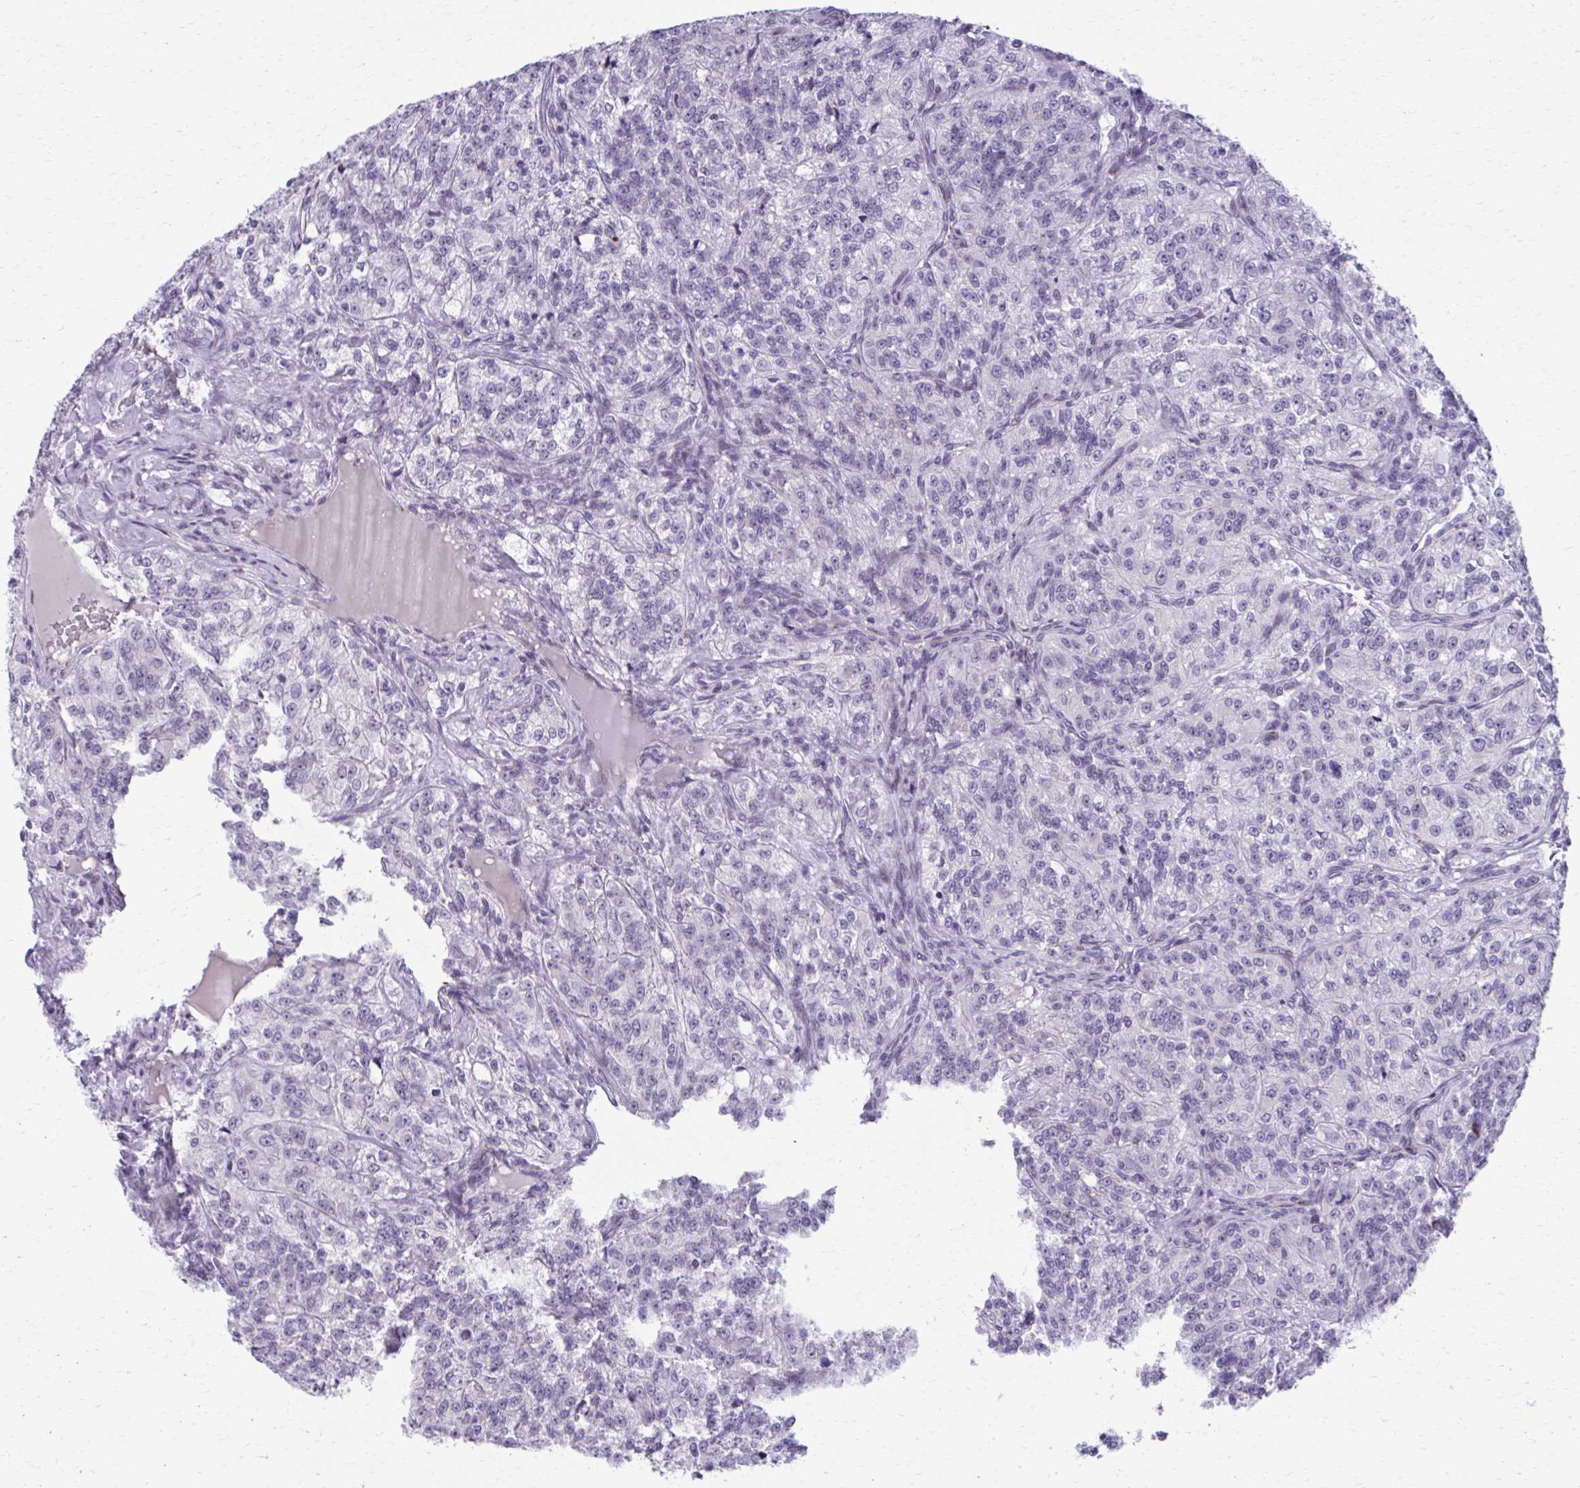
{"staining": {"intensity": "negative", "quantity": "none", "location": "none"}, "tissue": "renal cancer", "cell_type": "Tumor cells", "image_type": "cancer", "snomed": [{"axis": "morphology", "description": "Adenocarcinoma, NOS"}, {"axis": "topography", "description": "Kidney"}], "caption": "IHC histopathology image of neoplastic tissue: human renal adenocarcinoma stained with DAB demonstrates no significant protein expression in tumor cells. (Brightfield microscopy of DAB immunohistochemistry (IHC) at high magnification).", "gene": "ZNF682", "patient": {"sex": "female", "age": 63}}